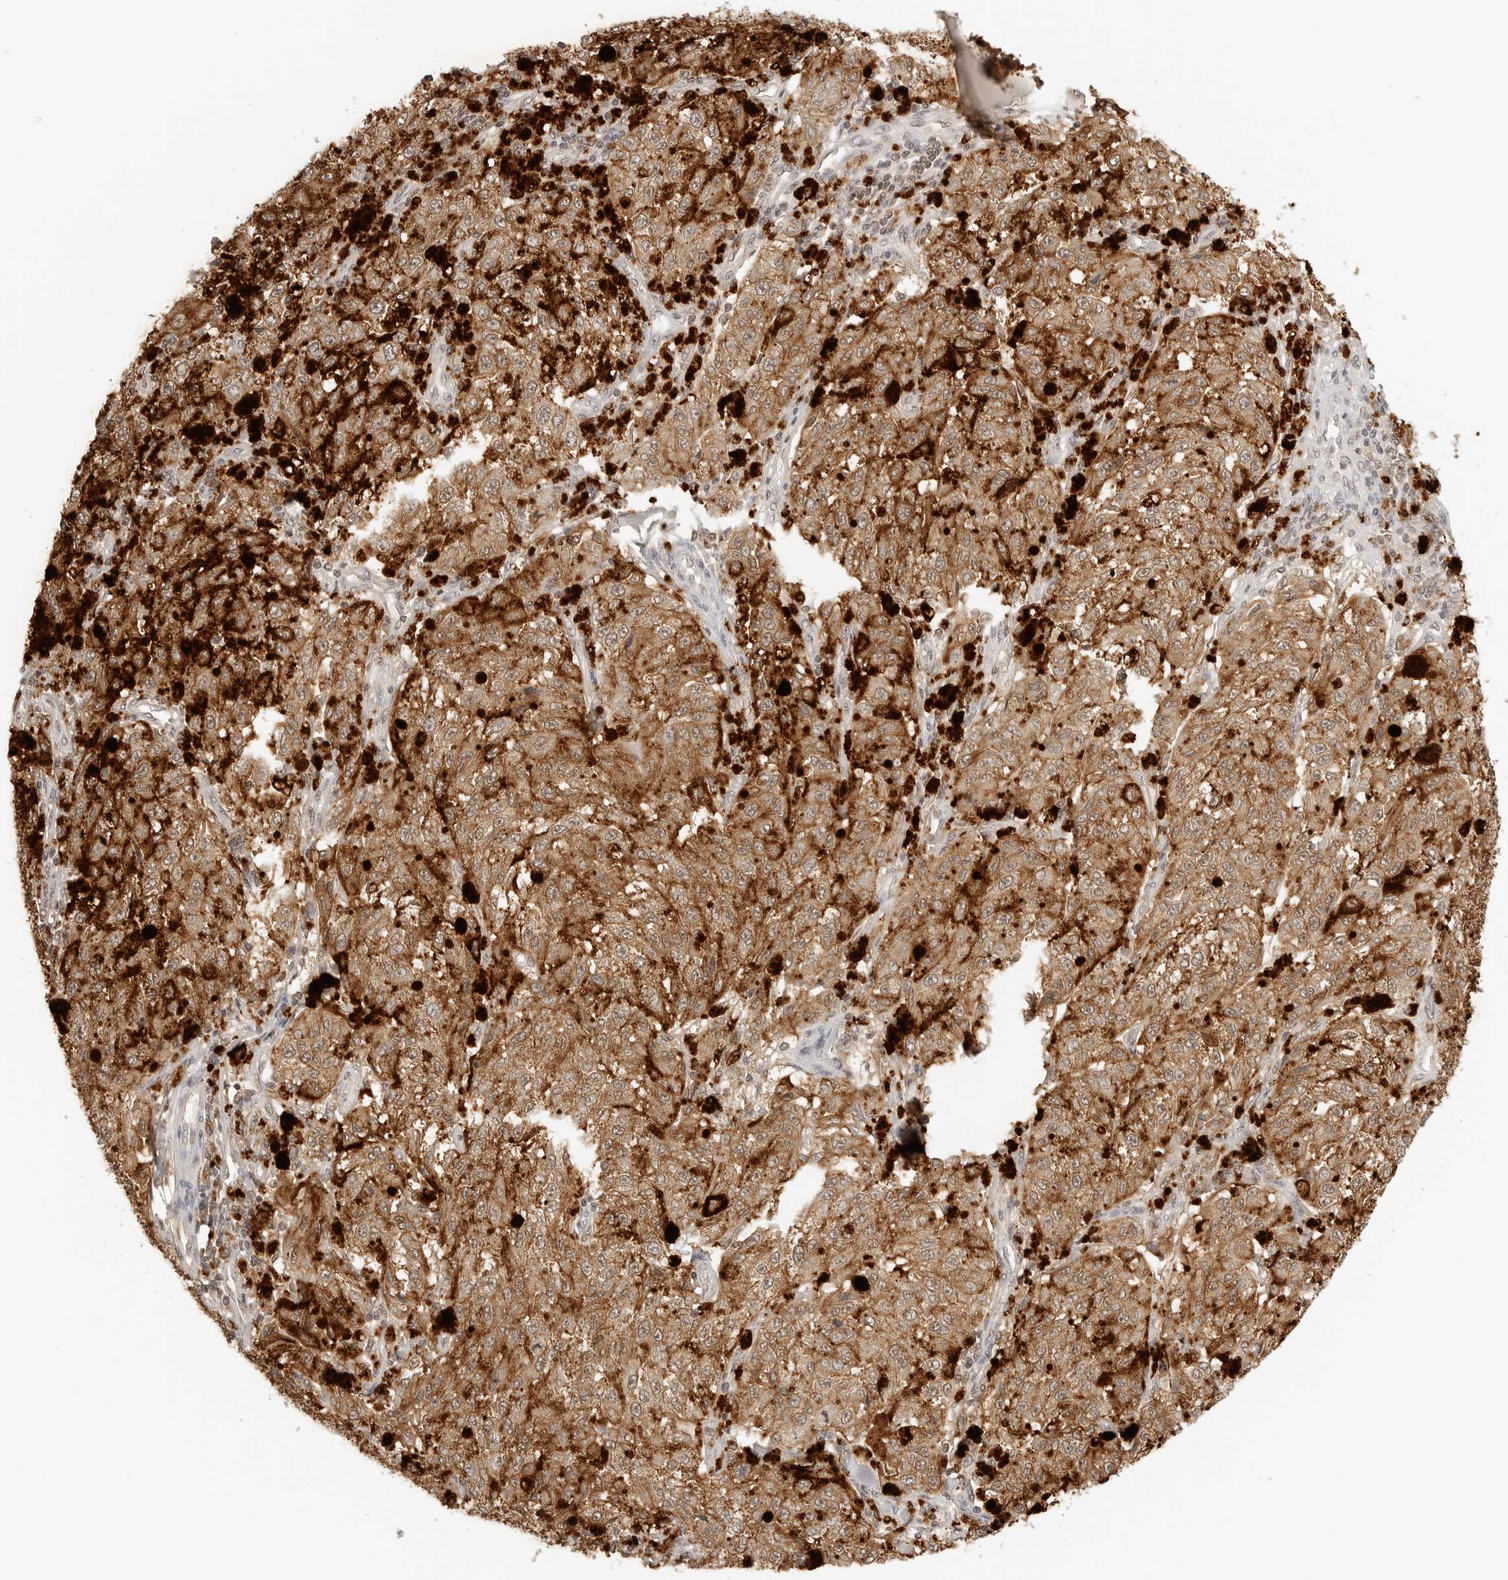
{"staining": {"intensity": "moderate", "quantity": ">75%", "location": "cytoplasmic/membranous"}, "tissue": "melanoma", "cell_type": "Tumor cells", "image_type": "cancer", "snomed": [{"axis": "morphology", "description": "Malignant melanoma, NOS"}, {"axis": "topography", "description": "Skin"}], "caption": "Malignant melanoma was stained to show a protein in brown. There is medium levels of moderate cytoplasmic/membranous staining in about >75% of tumor cells.", "gene": "EPHA1", "patient": {"sex": "female", "age": 64}}